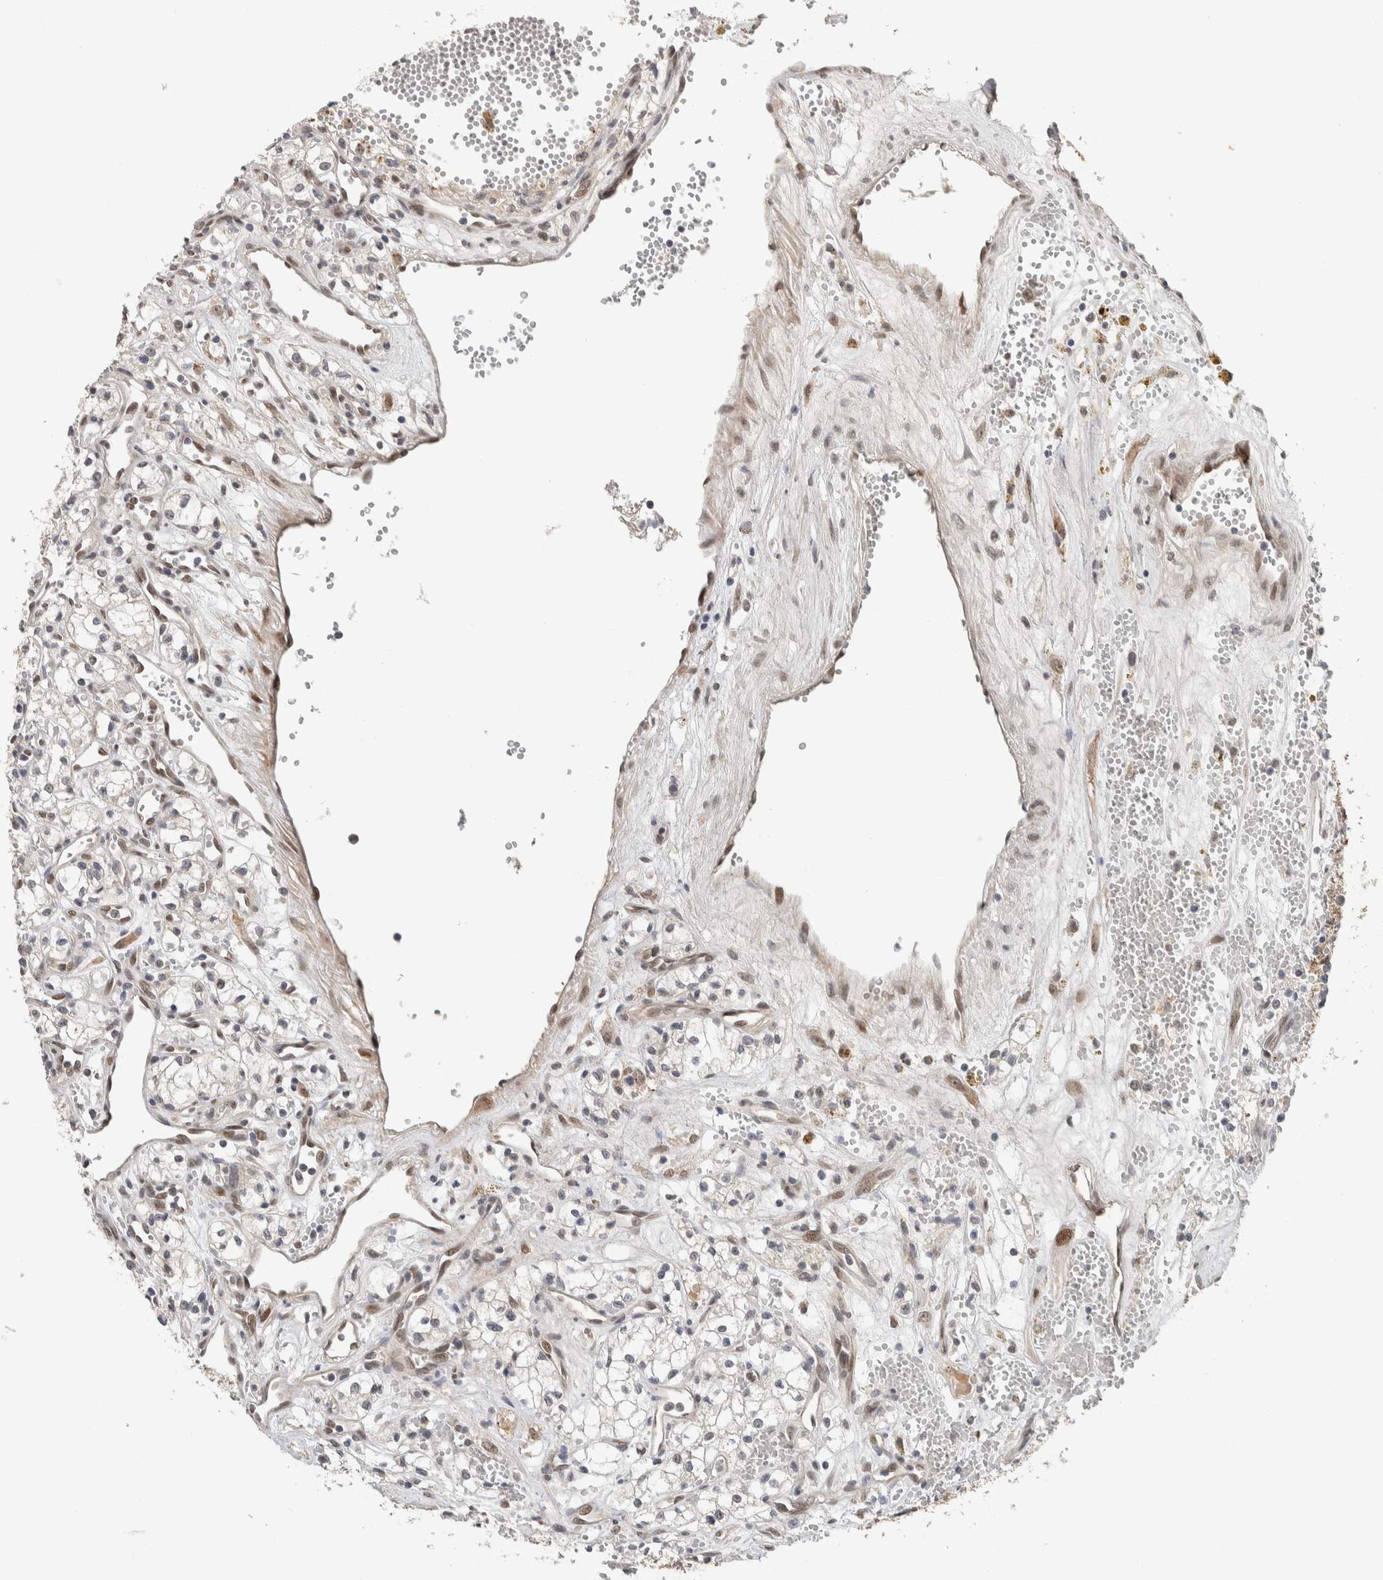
{"staining": {"intensity": "weak", "quantity": "<25%", "location": "nuclear"}, "tissue": "renal cancer", "cell_type": "Tumor cells", "image_type": "cancer", "snomed": [{"axis": "morphology", "description": "Adenocarcinoma, NOS"}, {"axis": "topography", "description": "Kidney"}], "caption": "Immunohistochemistry image of renal adenocarcinoma stained for a protein (brown), which displays no staining in tumor cells.", "gene": "CYSRT1", "patient": {"sex": "male", "age": 59}}